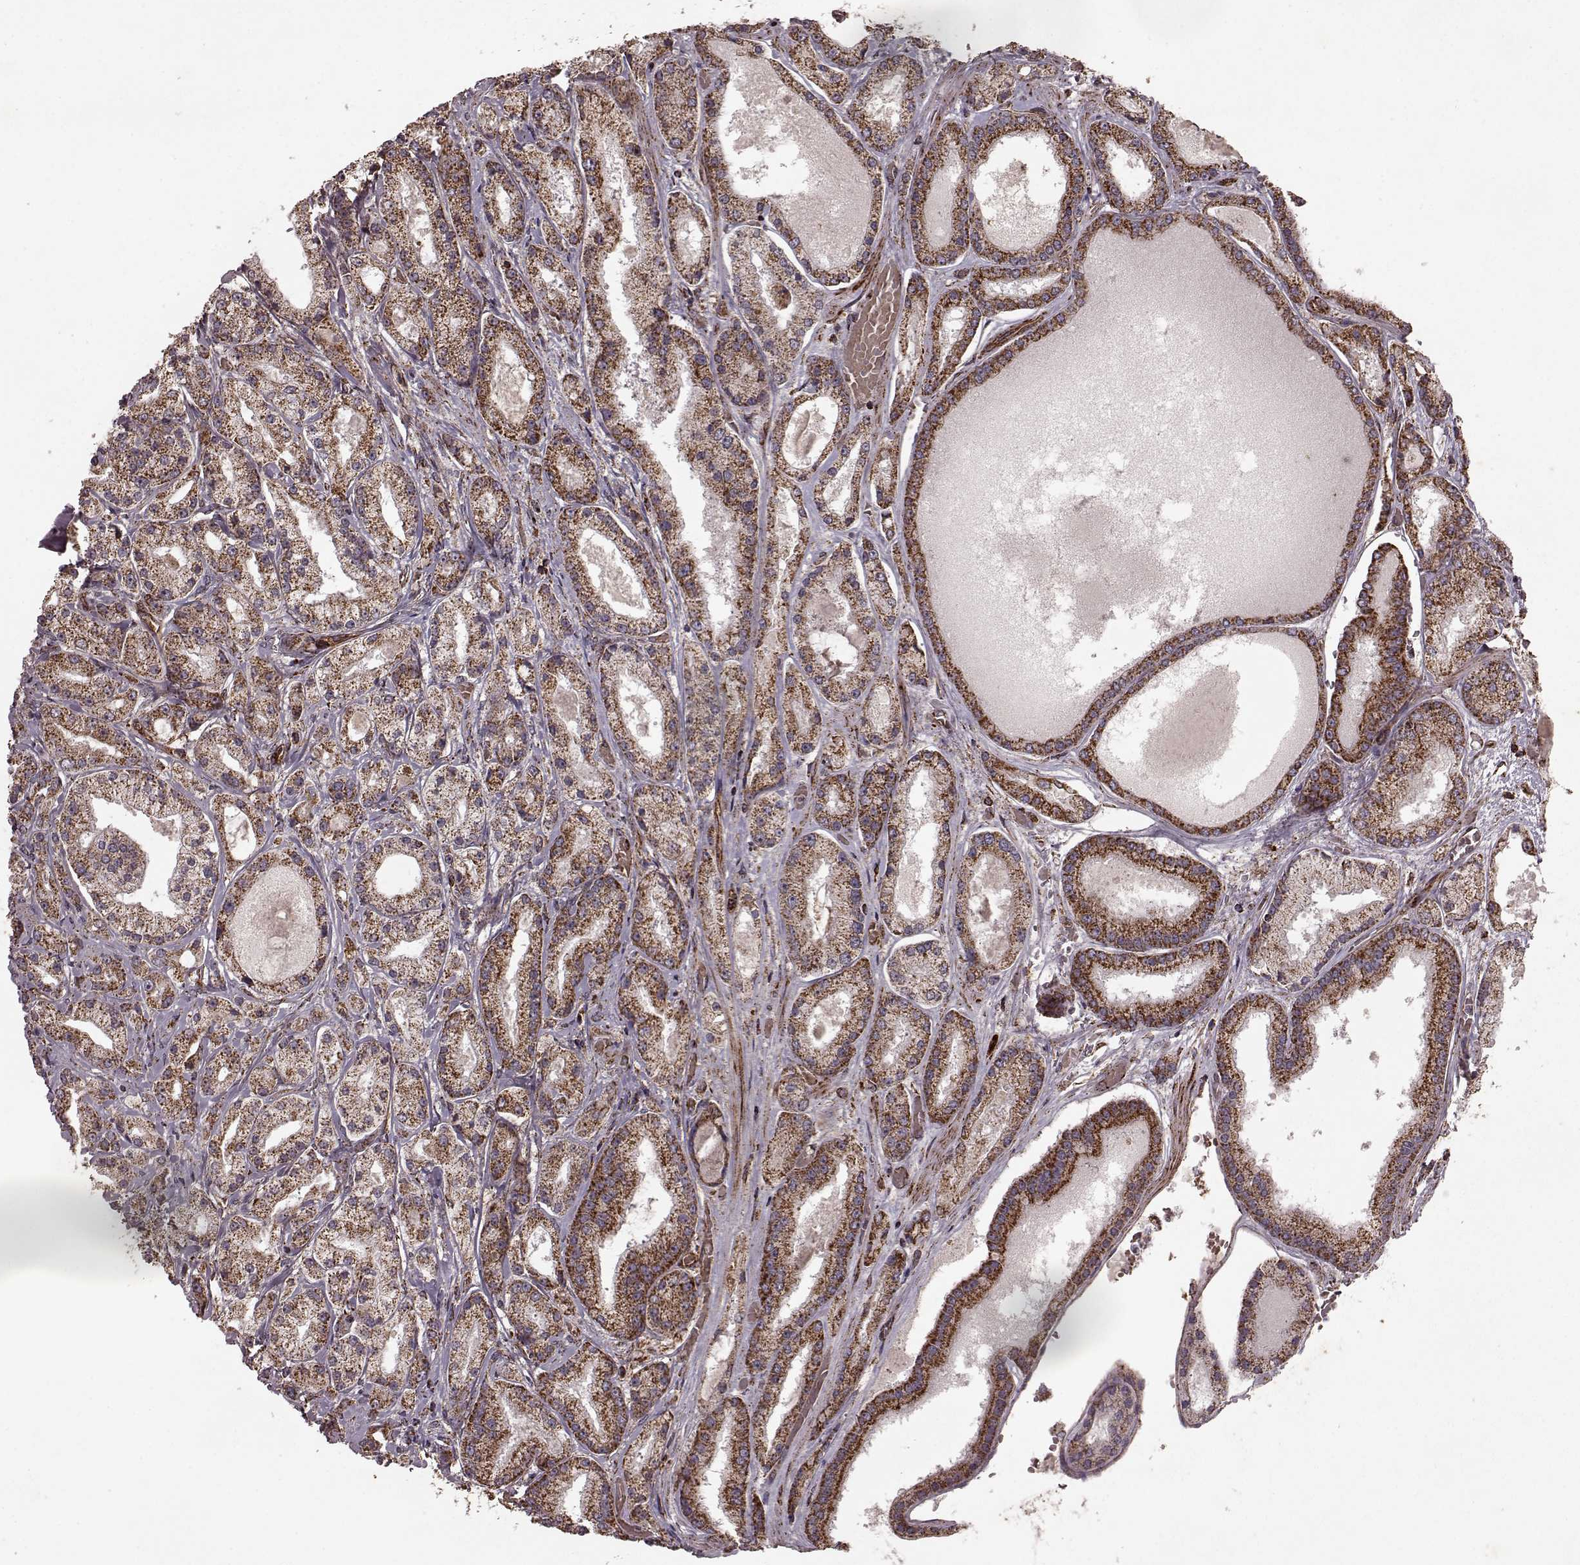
{"staining": {"intensity": "strong", "quantity": ">75%", "location": "cytoplasmic/membranous"}, "tissue": "prostate cancer", "cell_type": "Tumor cells", "image_type": "cancer", "snomed": [{"axis": "morphology", "description": "Adenocarcinoma, High grade"}, {"axis": "topography", "description": "Prostate"}], "caption": "A brown stain shows strong cytoplasmic/membranous positivity of a protein in human prostate cancer (high-grade adenocarcinoma) tumor cells.", "gene": "FXN", "patient": {"sex": "male", "age": 67}}